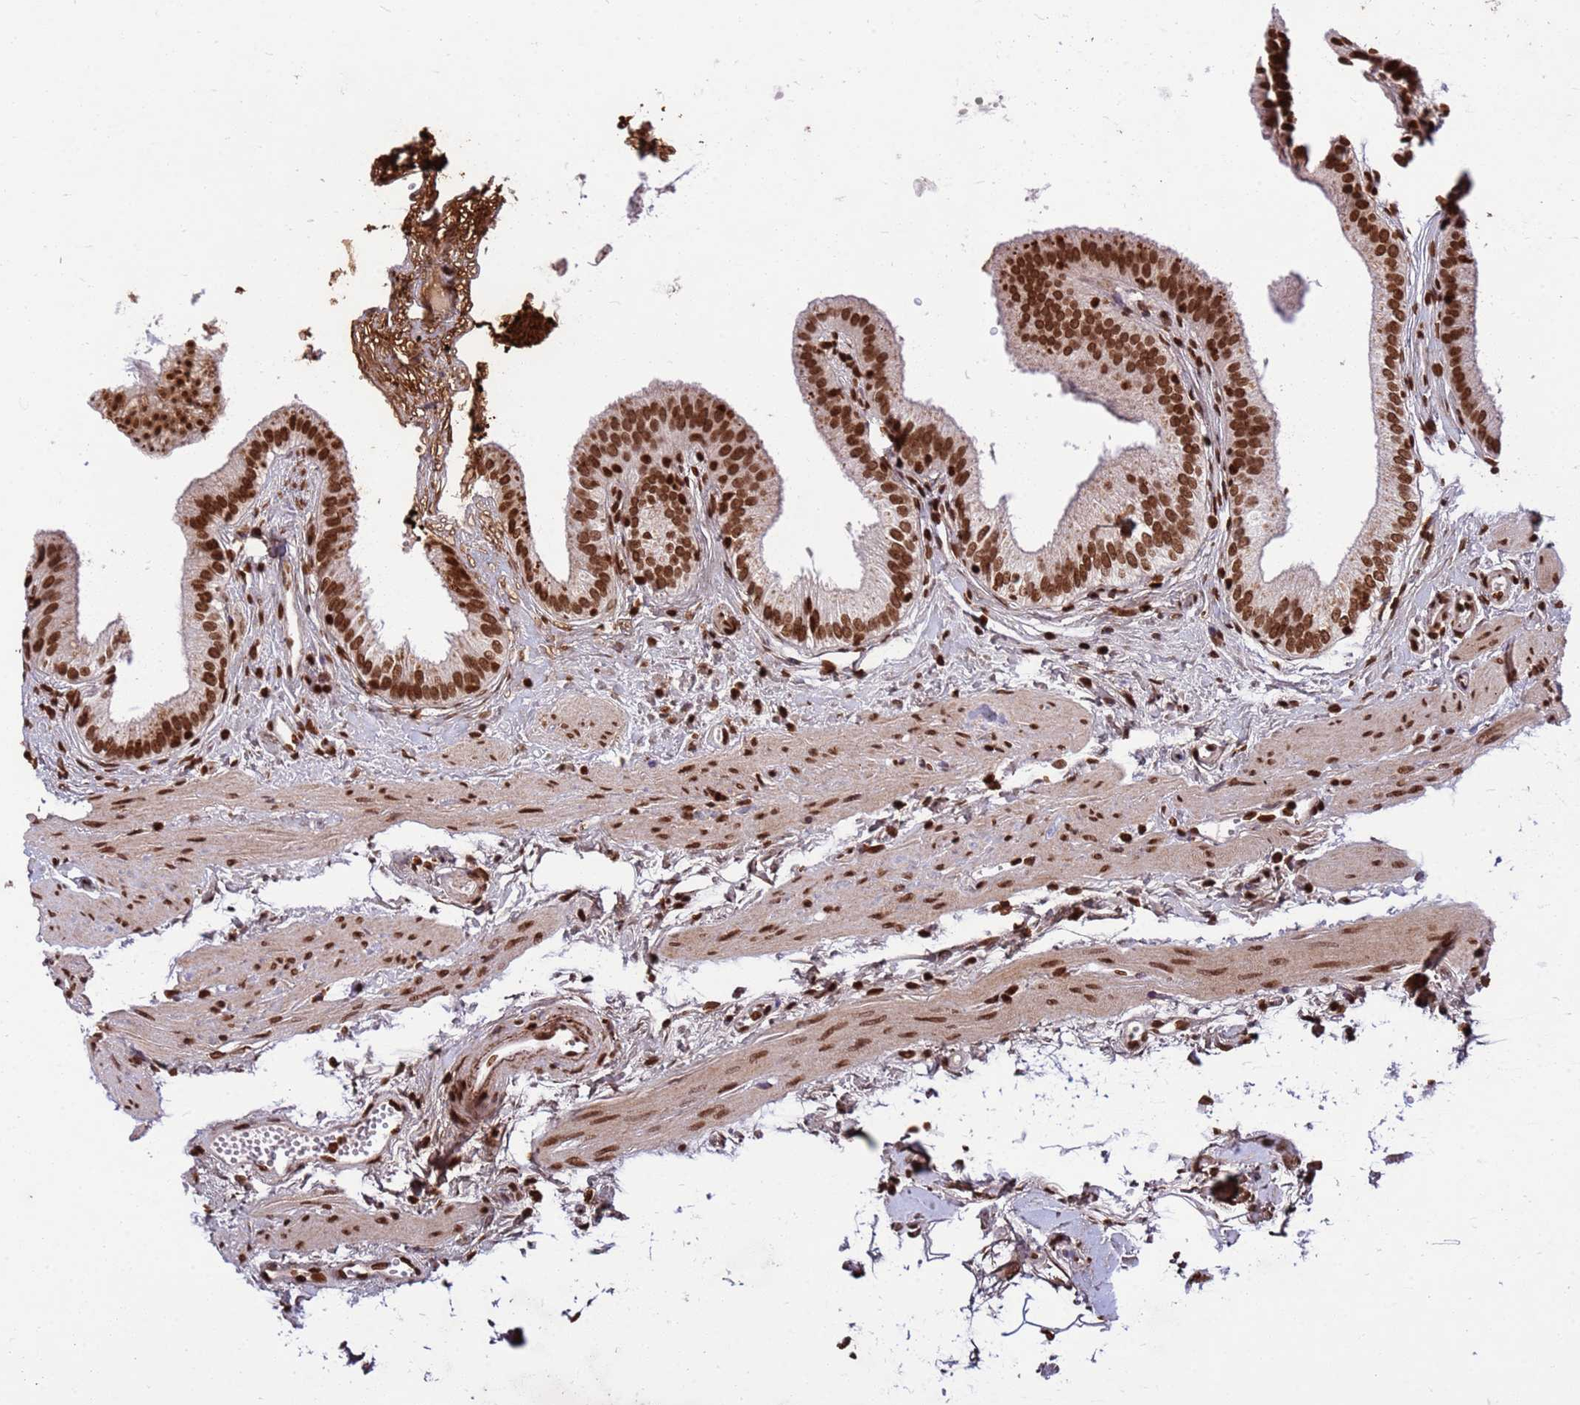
{"staining": {"intensity": "strong", "quantity": ">75%", "location": "nuclear"}, "tissue": "gallbladder", "cell_type": "Glandular cells", "image_type": "normal", "snomed": [{"axis": "morphology", "description": "Normal tissue, NOS"}, {"axis": "topography", "description": "Gallbladder"}], "caption": "Immunohistochemistry photomicrograph of normal human gallbladder stained for a protein (brown), which exhibits high levels of strong nuclear staining in approximately >75% of glandular cells.", "gene": "H3", "patient": {"sex": "female", "age": 54}}